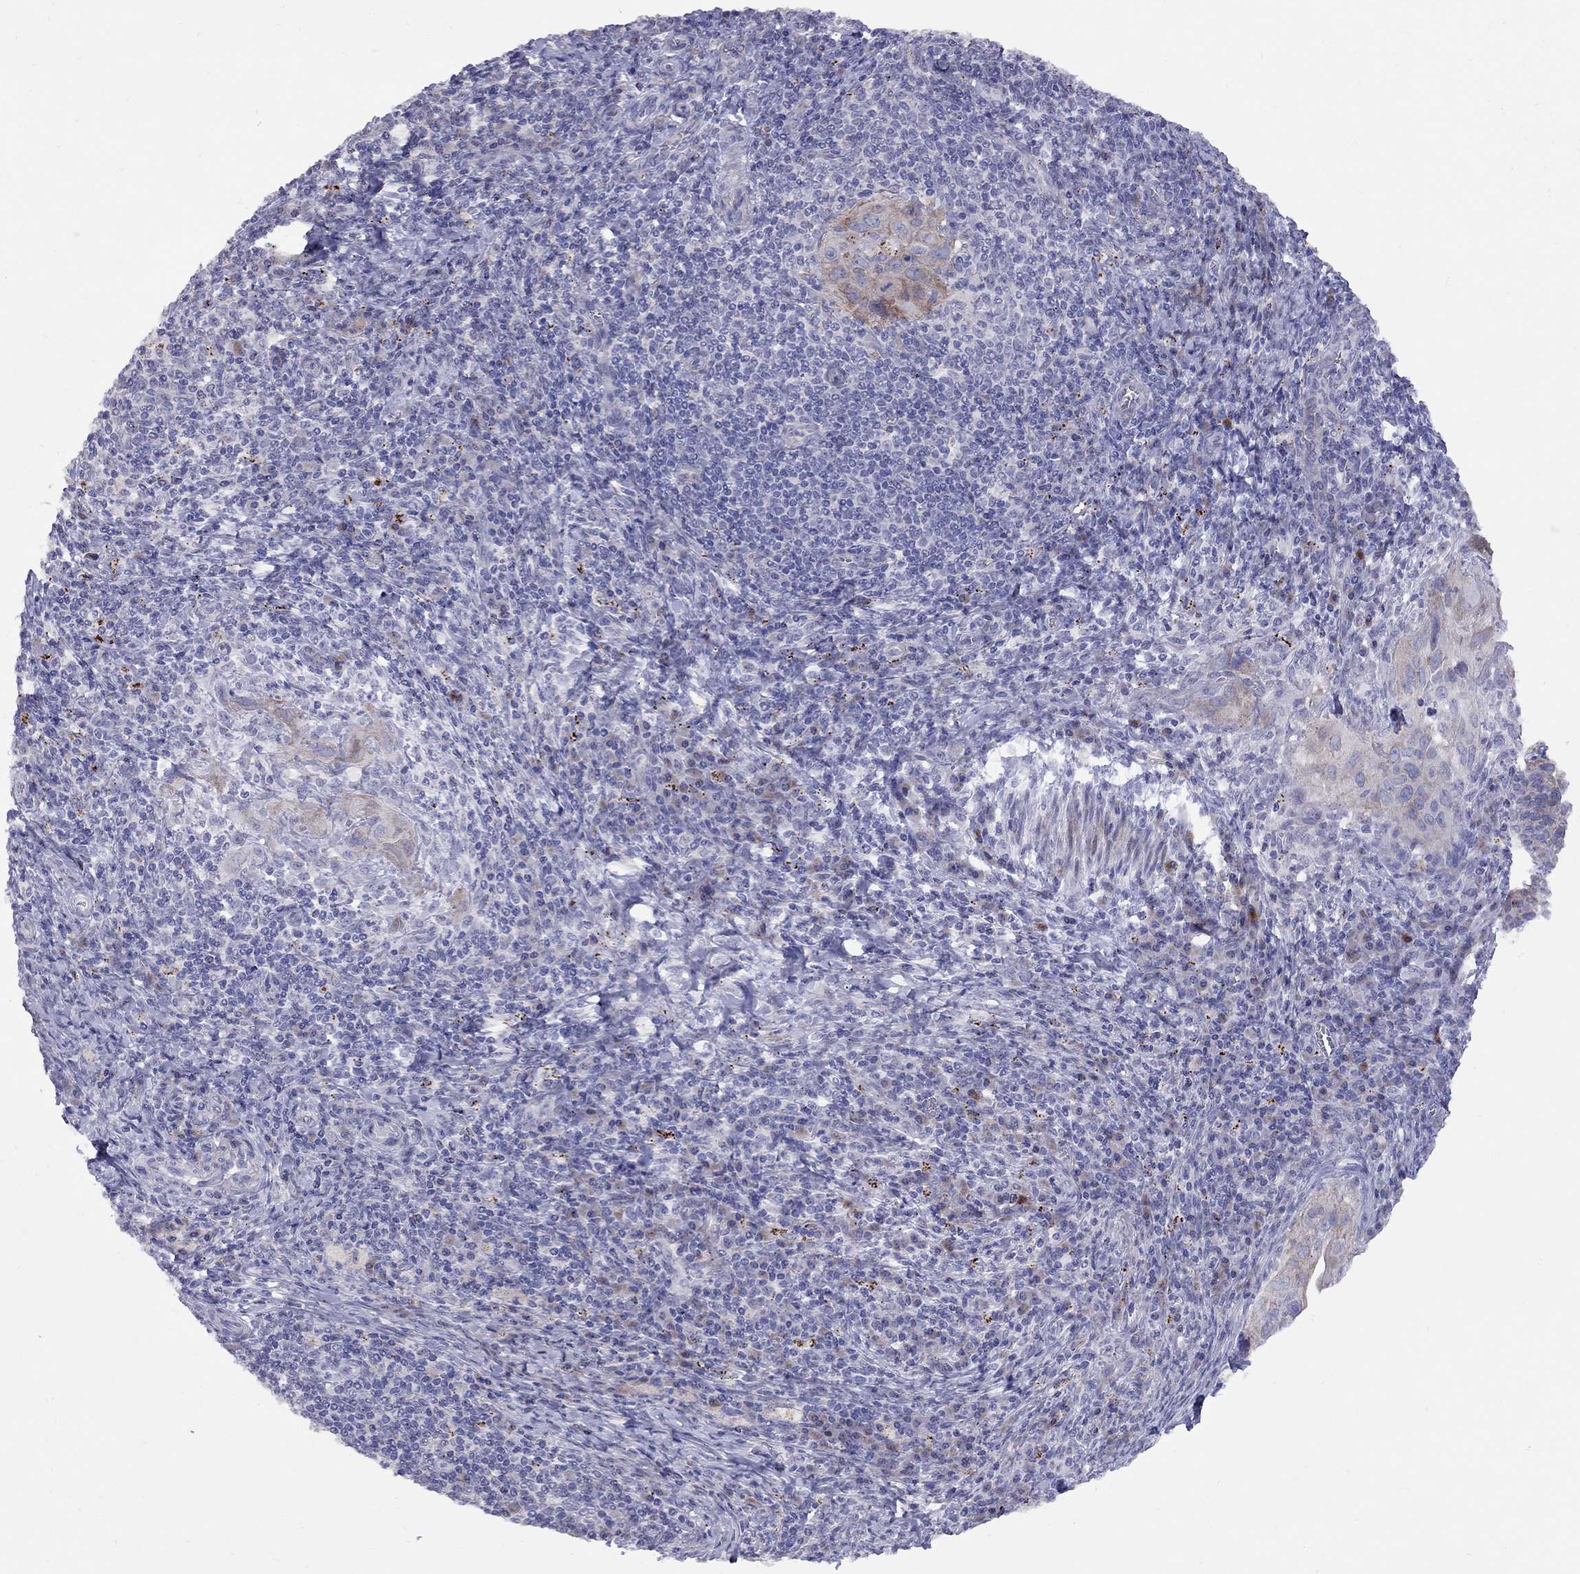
{"staining": {"intensity": "moderate", "quantity": "<25%", "location": "cytoplasmic/membranous"}, "tissue": "cervical cancer", "cell_type": "Tumor cells", "image_type": "cancer", "snomed": [{"axis": "morphology", "description": "Squamous cell carcinoma, NOS"}, {"axis": "topography", "description": "Cervix"}], "caption": "Immunohistochemical staining of human squamous cell carcinoma (cervical) displays low levels of moderate cytoplasmic/membranous staining in approximately <25% of tumor cells. The staining is performed using DAB brown chromogen to label protein expression. The nuclei are counter-stained blue using hematoxylin.", "gene": "MAGEB4", "patient": {"sex": "female", "age": 26}}